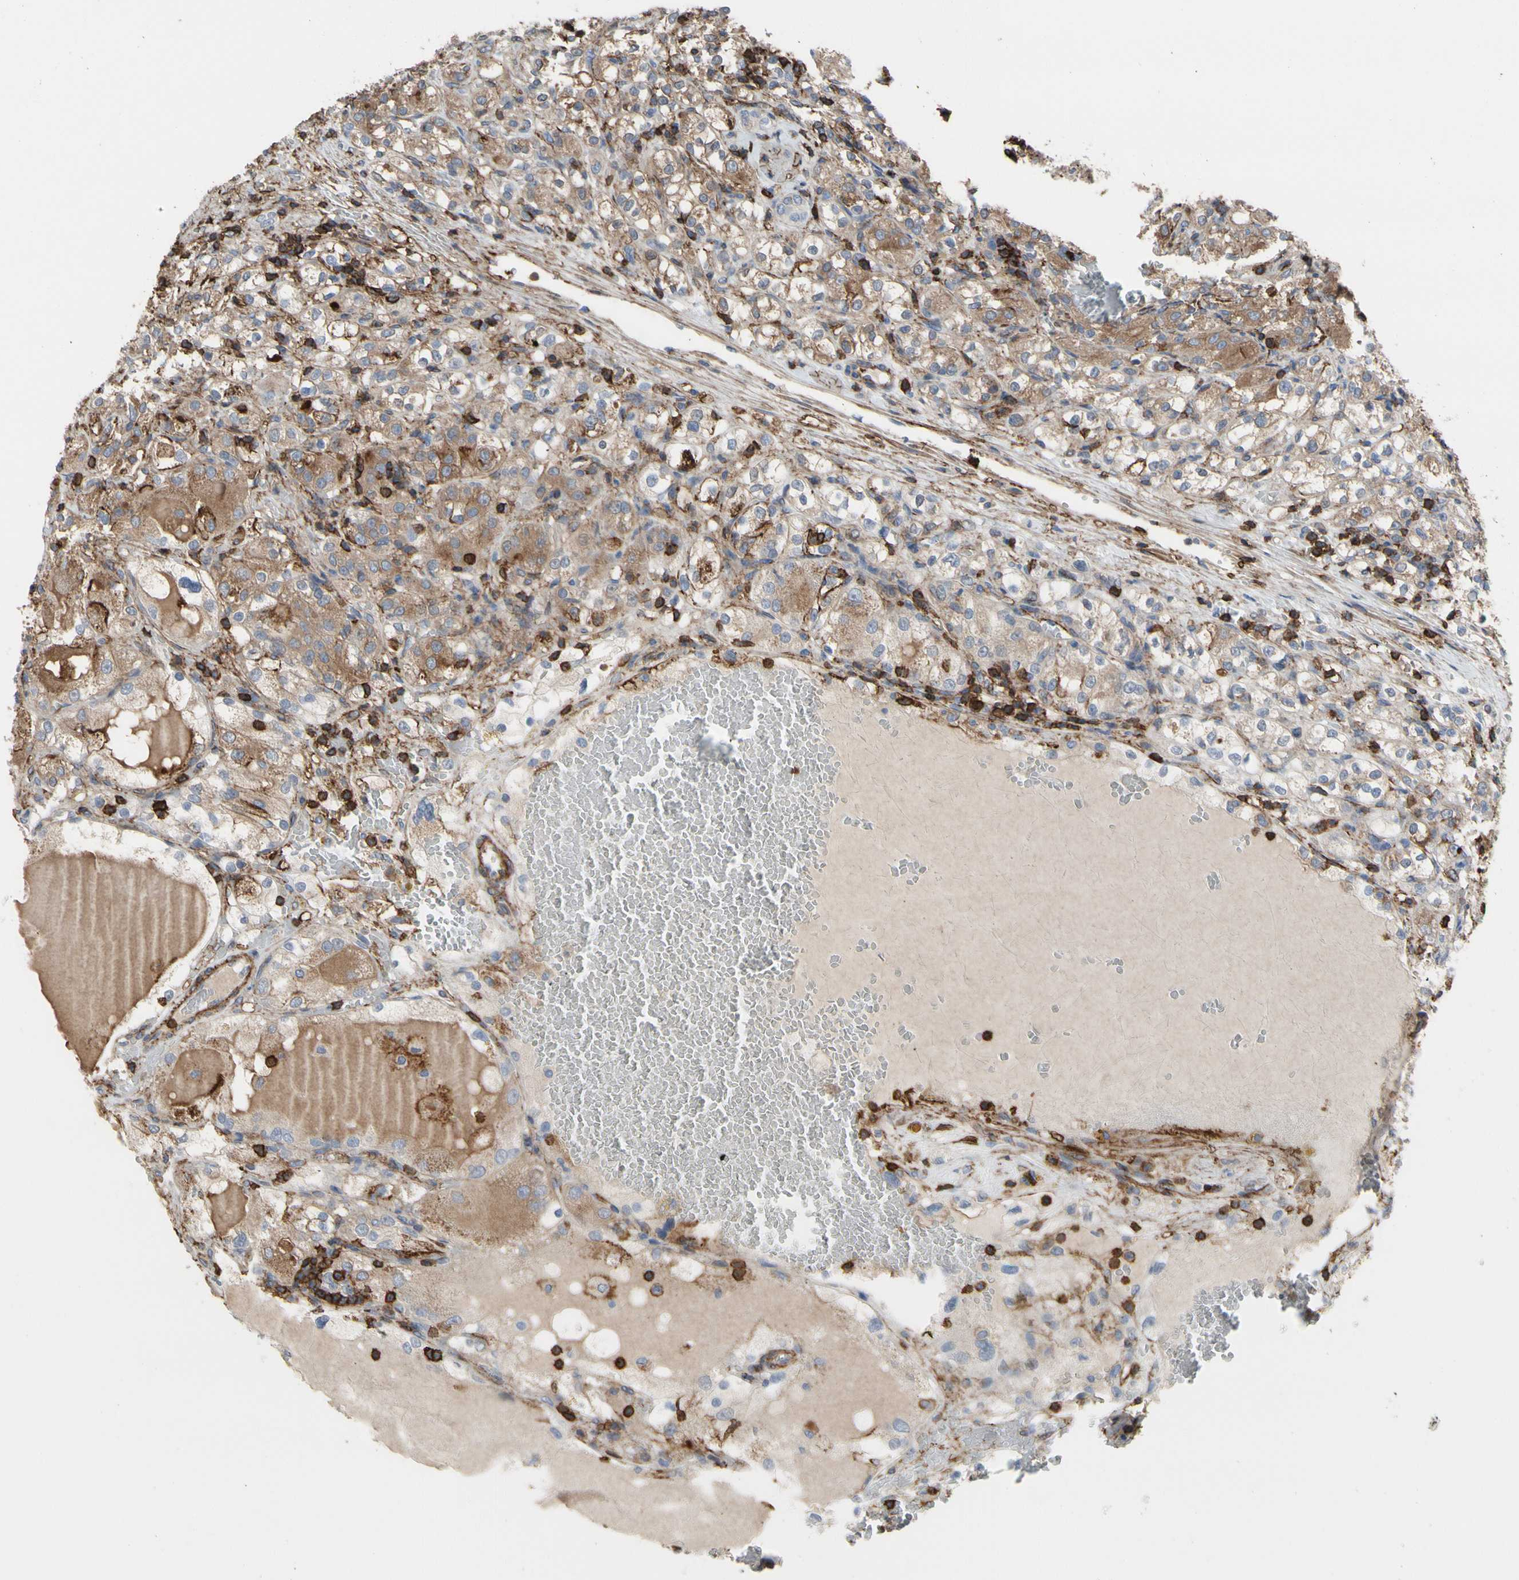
{"staining": {"intensity": "moderate", "quantity": ">75%", "location": "cytoplasmic/membranous"}, "tissue": "renal cancer", "cell_type": "Tumor cells", "image_type": "cancer", "snomed": [{"axis": "morphology", "description": "Normal tissue, NOS"}, {"axis": "morphology", "description": "Adenocarcinoma, NOS"}, {"axis": "topography", "description": "Kidney"}], "caption": "This is an image of IHC staining of renal adenocarcinoma, which shows moderate positivity in the cytoplasmic/membranous of tumor cells.", "gene": "ANXA6", "patient": {"sex": "male", "age": 61}}